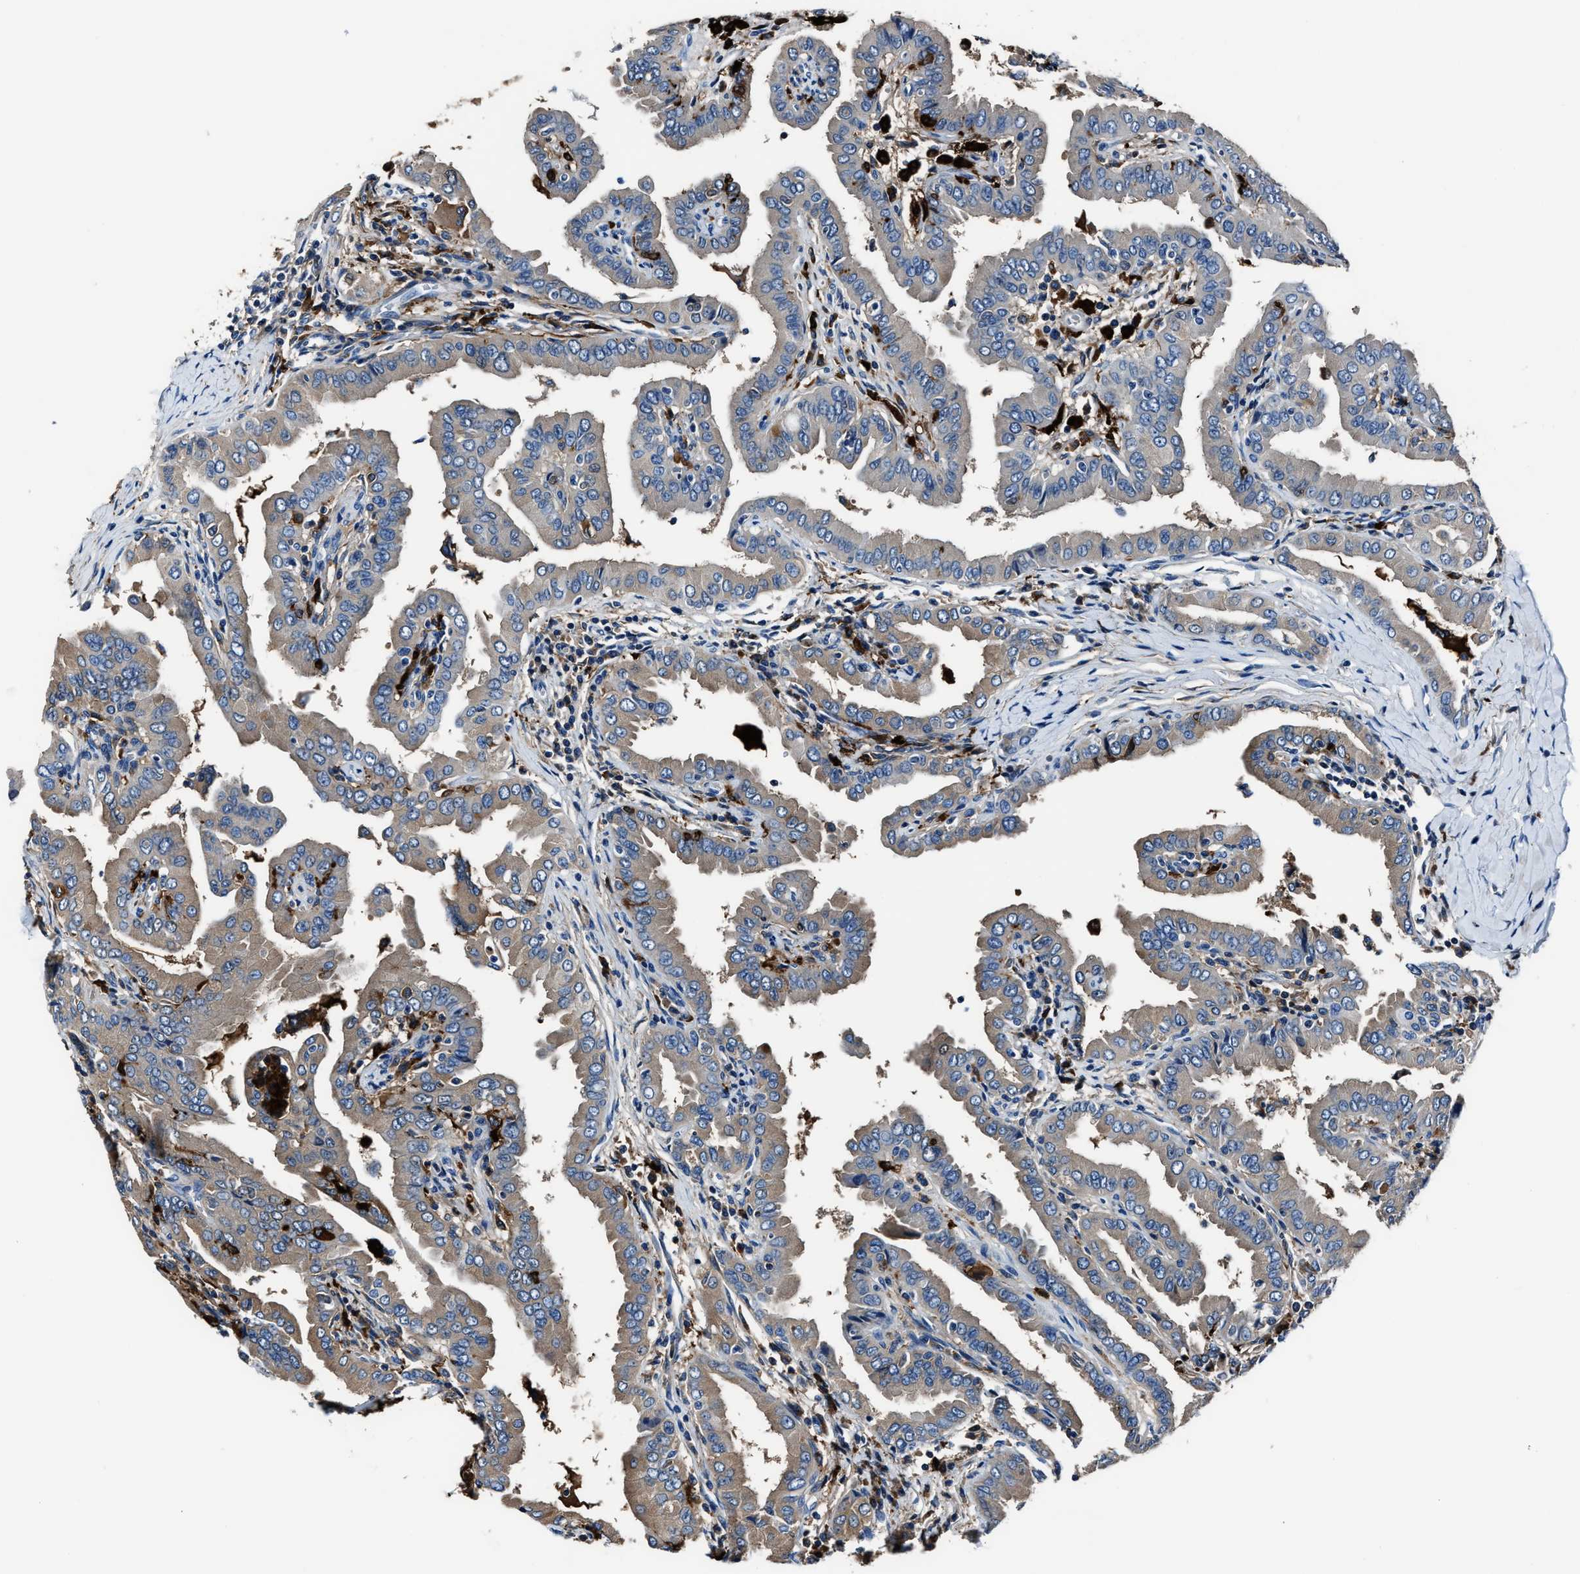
{"staining": {"intensity": "weak", "quantity": "25%-75%", "location": "cytoplasmic/membranous"}, "tissue": "thyroid cancer", "cell_type": "Tumor cells", "image_type": "cancer", "snomed": [{"axis": "morphology", "description": "Papillary adenocarcinoma, NOS"}, {"axis": "topography", "description": "Thyroid gland"}], "caption": "Immunohistochemistry micrograph of neoplastic tissue: thyroid cancer (papillary adenocarcinoma) stained using immunohistochemistry demonstrates low levels of weak protein expression localized specifically in the cytoplasmic/membranous of tumor cells, appearing as a cytoplasmic/membranous brown color.", "gene": "FTL", "patient": {"sex": "male", "age": 33}}